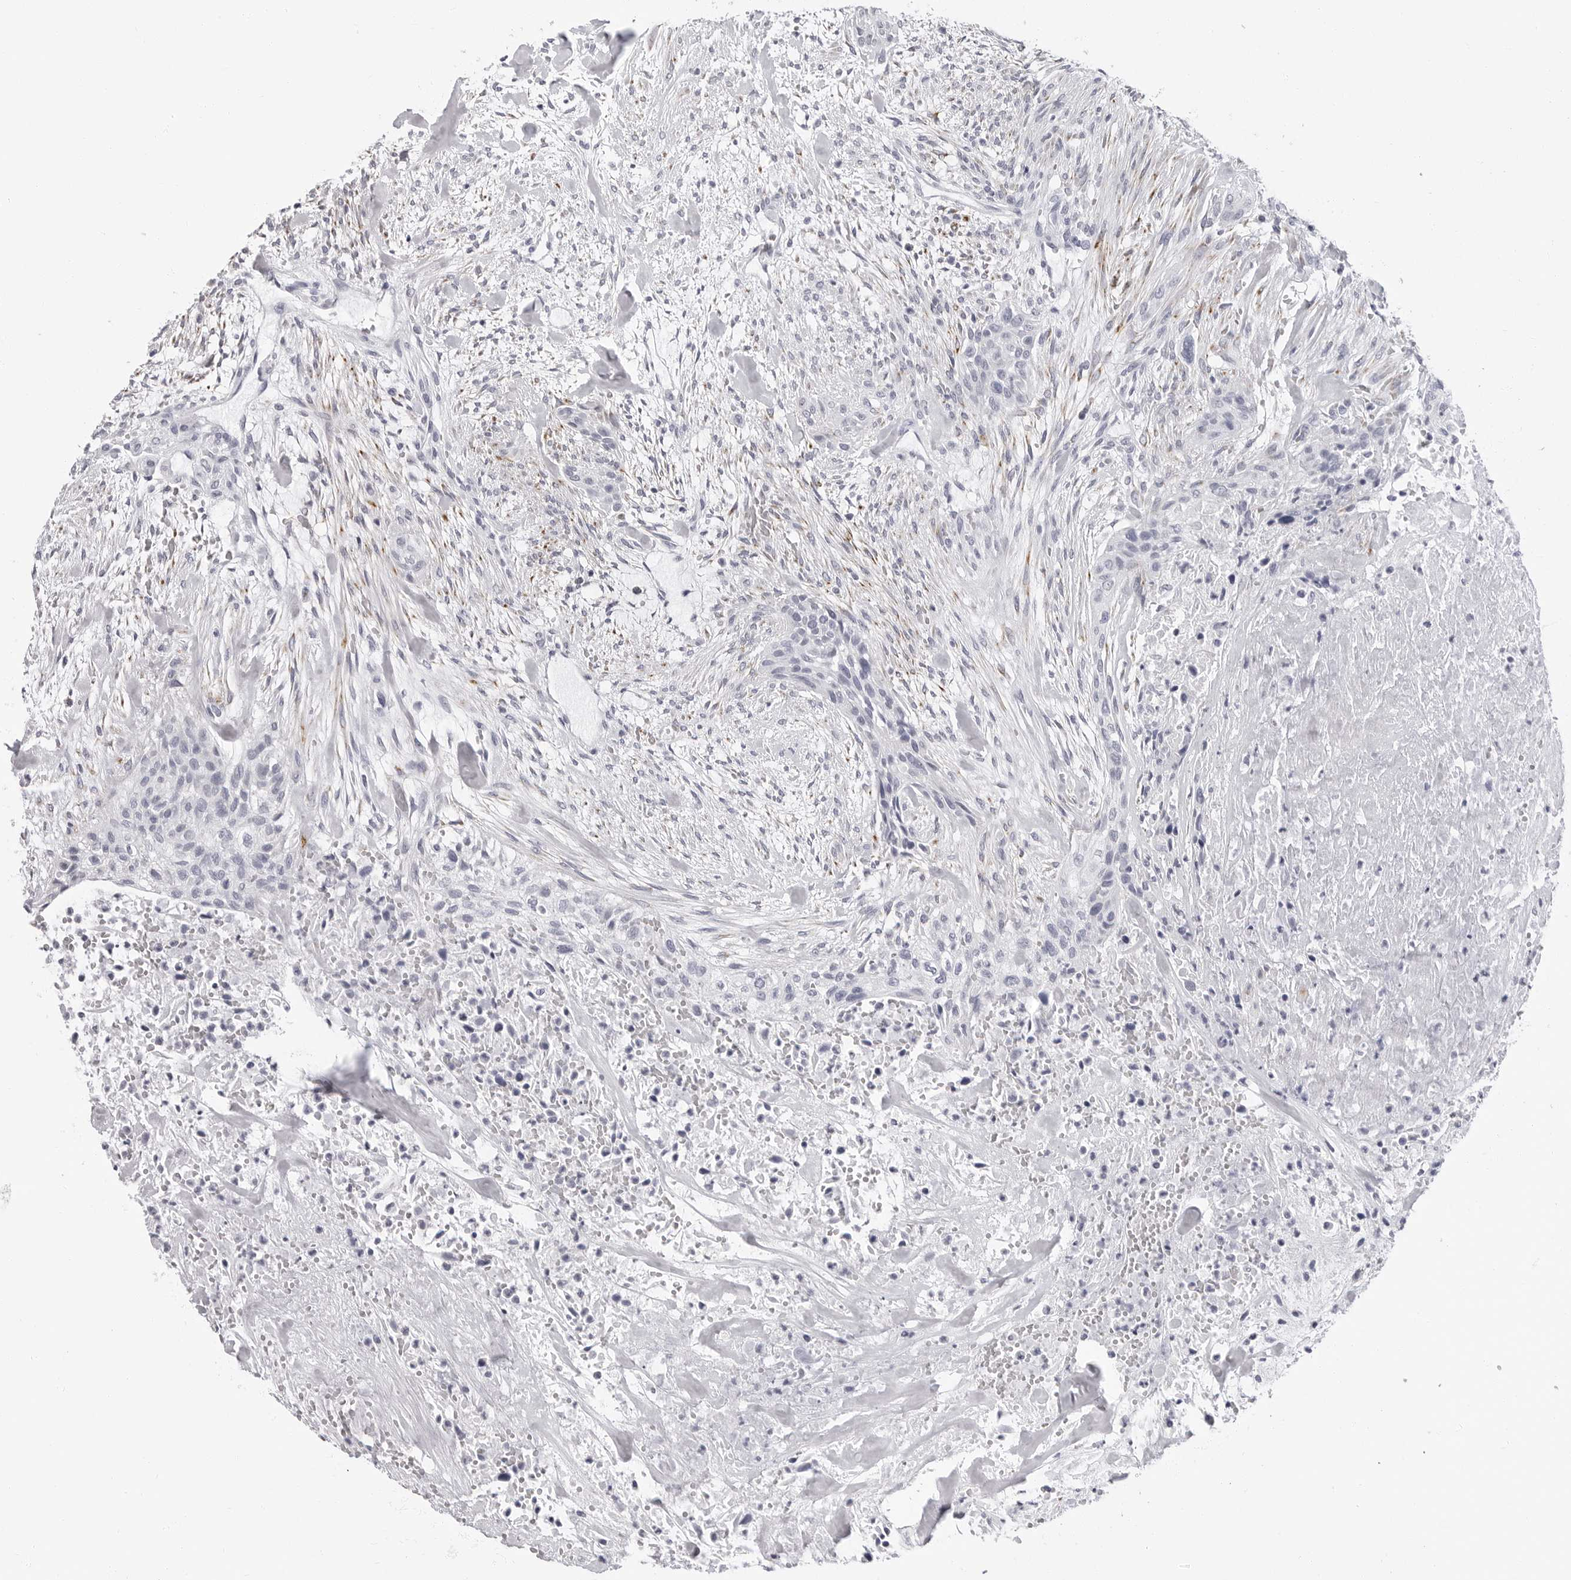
{"staining": {"intensity": "negative", "quantity": "none", "location": "none"}, "tissue": "urothelial cancer", "cell_type": "Tumor cells", "image_type": "cancer", "snomed": [{"axis": "morphology", "description": "Urothelial carcinoma, High grade"}, {"axis": "topography", "description": "Urinary bladder"}], "caption": "This is an IHC micrograph of urothelial cancer. There is no staining in tumor cells.", "gene": "ERICH3", "patient": {"sex": "male", "age": 35}}